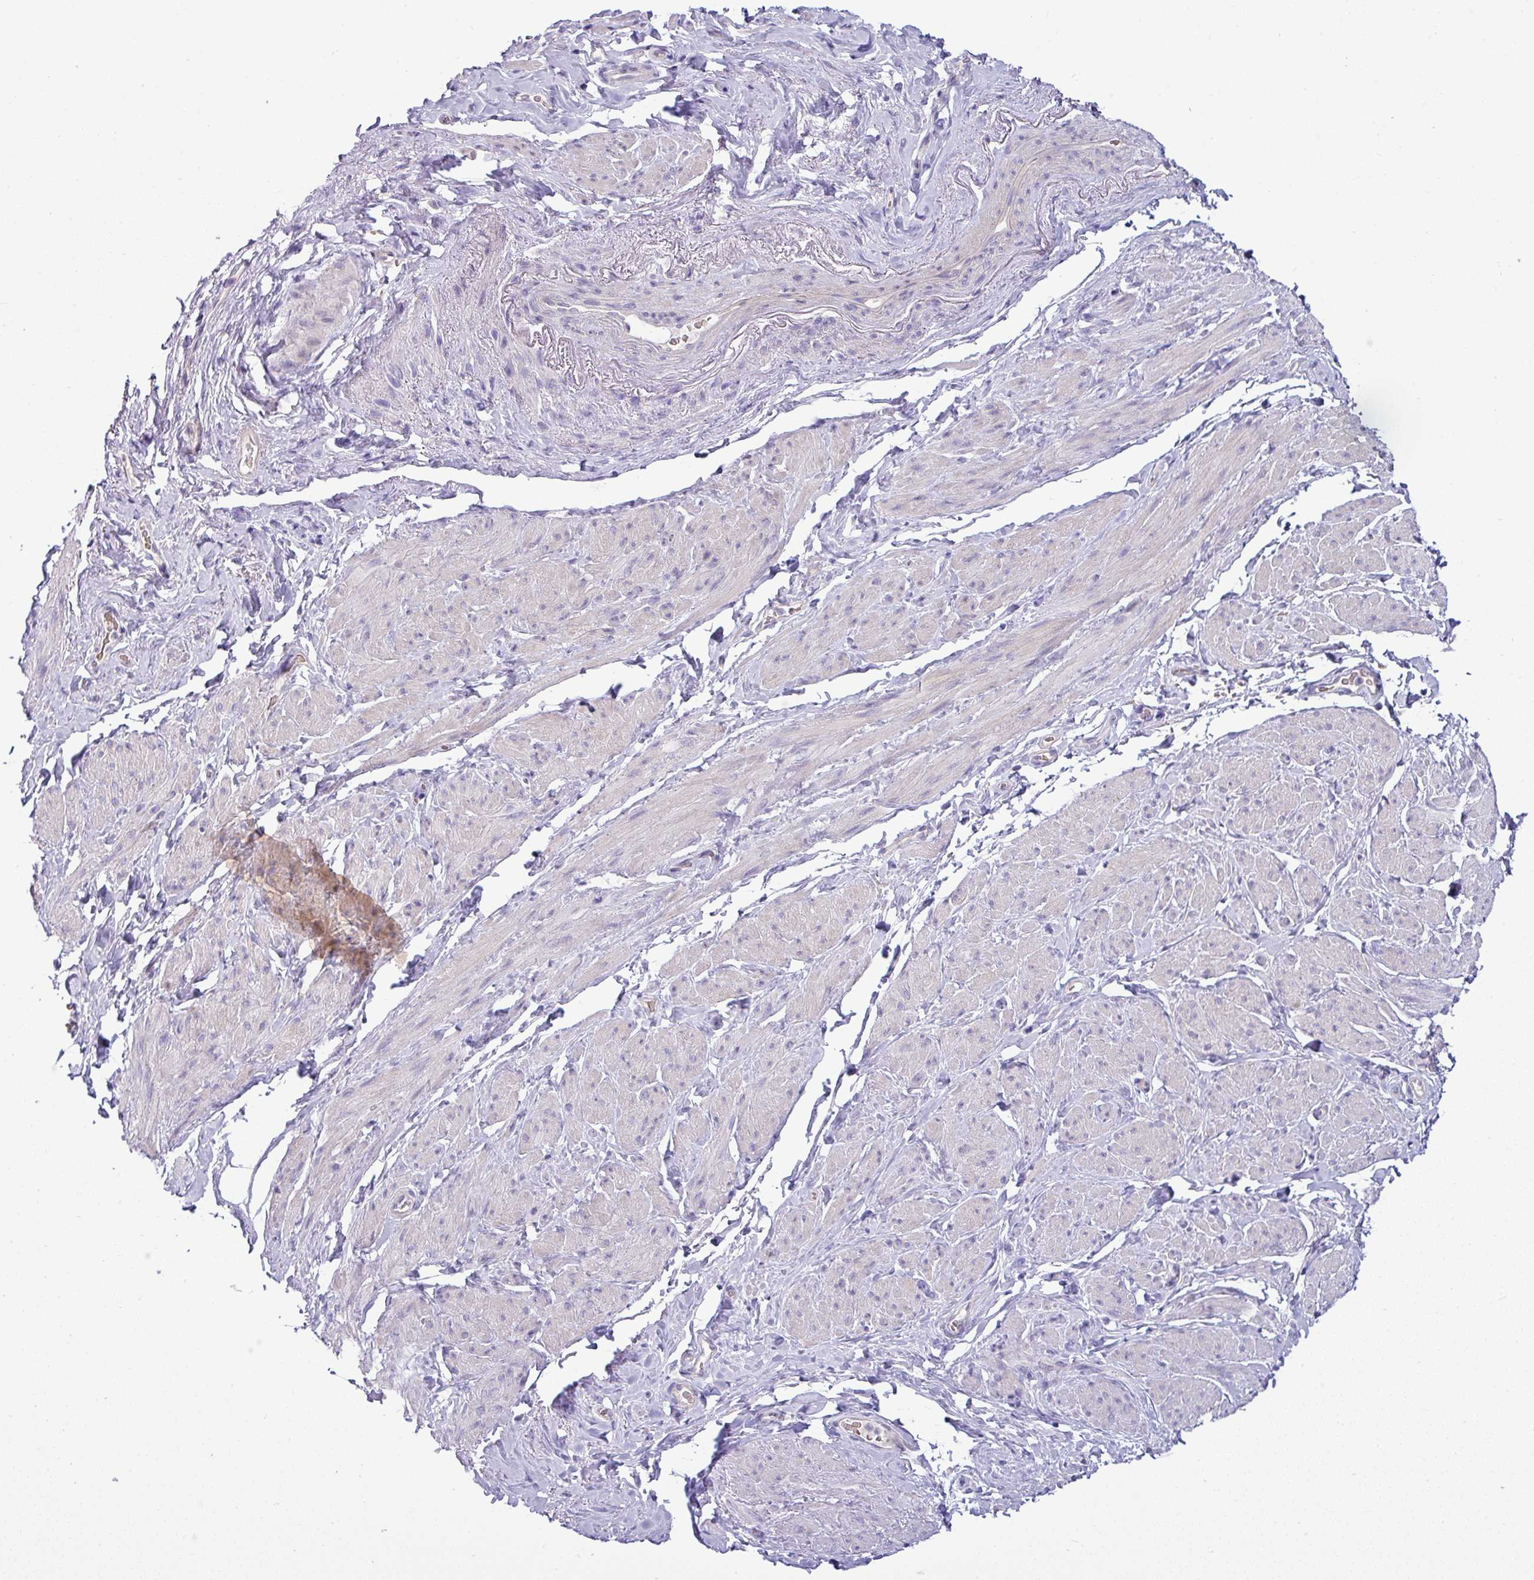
{"staining": {"intensity": "weak", "quantity": "<25%", "location": "cytoplasmic/membranous"}, "tissue": "smooth muscle", "cell_type": "Smooth muscle cells", "image_type": "normal", "snomed": [{"axis": "morphology", "description": "Normal tissue, NOS"}, {"axis": "topography", "description": "Smooth muscle"}, {"axis": "topography", "description": "Peripheral nerve tissue"}], "caption": "Immunohistochemistry (IHC) image of normal smooth muscle: smooth muscle stained with DAB (3,3'-diaminobenzidine) displays no significant protein positivity in smooth muscle cells.", "gene": "ACAP3", "patient": {"sex": "male", "age": 69}}